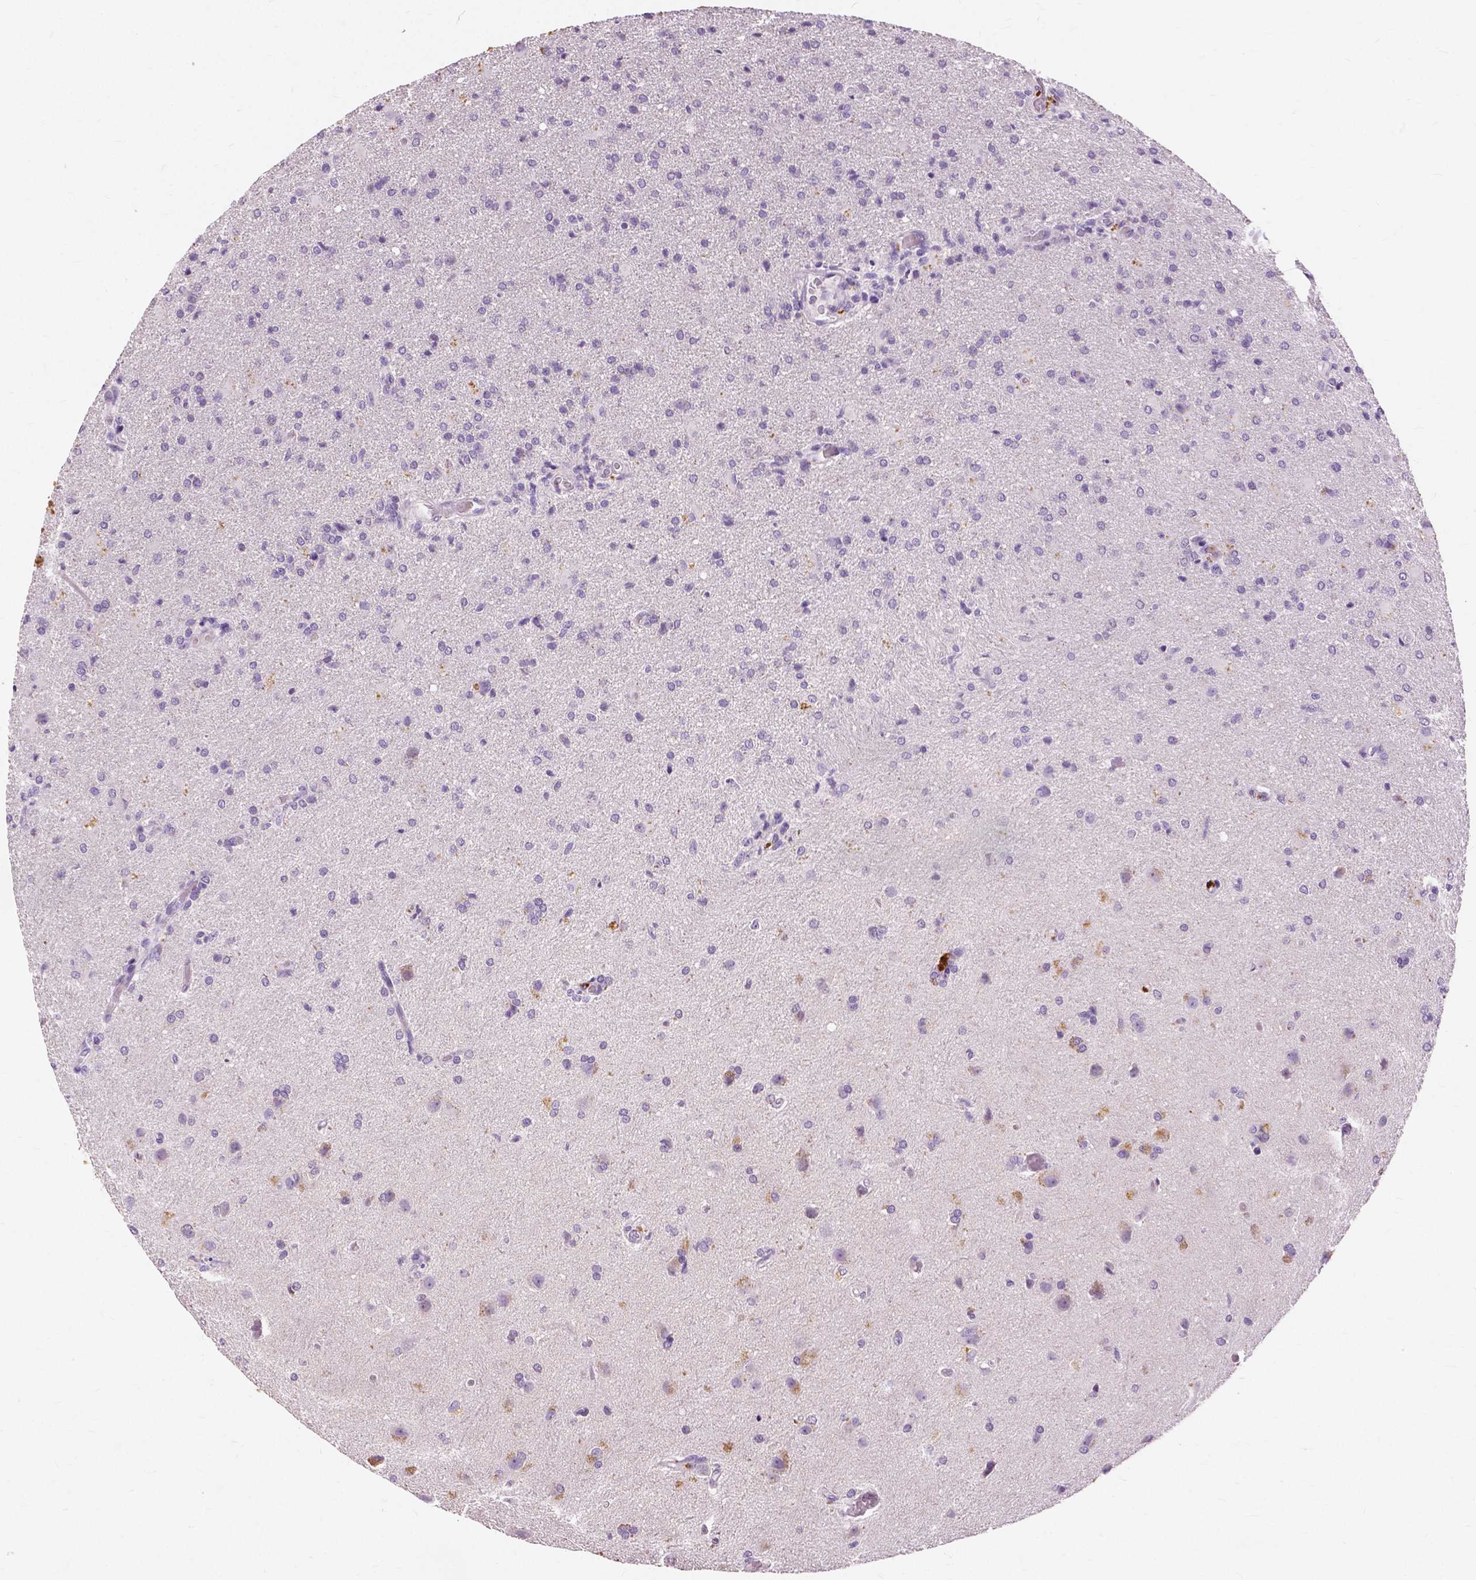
{"staining": {"intensity": "negative", "quantity": "none", "location": "none"}, "tissue": "glioma", "cell_type": "Tumor cells", "image_type": "cancer", "snomed": [{"axis": "morphology", "description": "Glioma, malignant, High grade"}, {"axis": "topography", "description": "Brain"}], "caption": "Histopathology image shows no significant protein staining in tumor cells of malignant glioma (high-grade). Nuclei are stained in blue.", "gene": "CXCR2", "patient": {"sex": "male", "age": 68}}